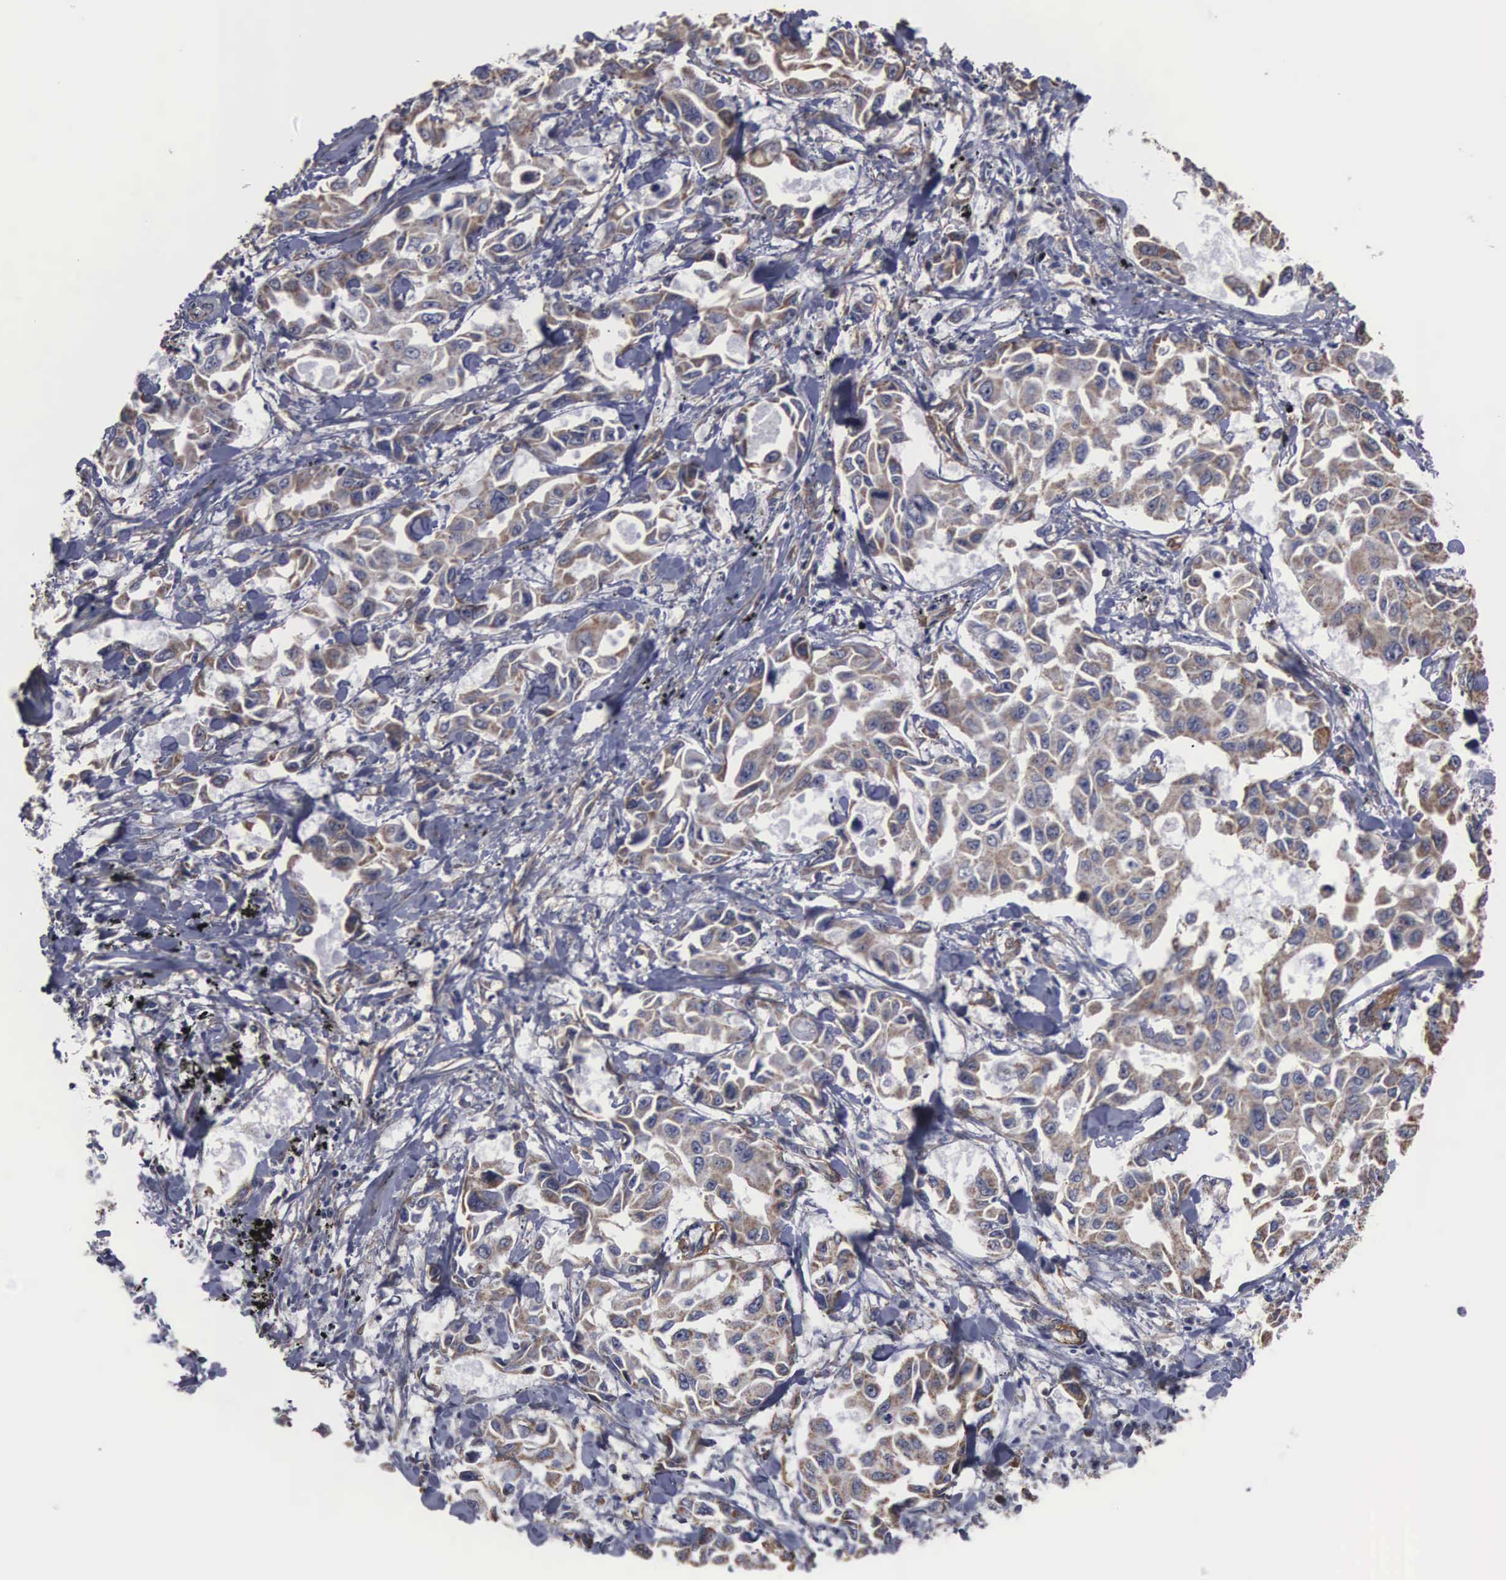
{"staining": {"intensity": "weak", "quantity": "25%-75%", "location": "cytoplasmic/membranous"}, "tissue": "lung cancer", "cell_type": "Tumor cells", "image_type": "cancer", "snomed": [{"axis": "morphology", "description": "Adenocarcinoma, NOS"}, {"axis": "topography", "description": "Lung"}], "caption": "Tumor cells display low levels of weak cytoplasmic/membranous positivity in approximately 25%-75% of cells in human adenocarcinoma (lung). The protein is stained brown, and the nuclei are stained in blue (DAB (3,3'-diaminobenzidine) IHC with brightfield microscopy, high magnification).", "gene": "NGDN", "patient": {"sex": "male", "age": 64}}